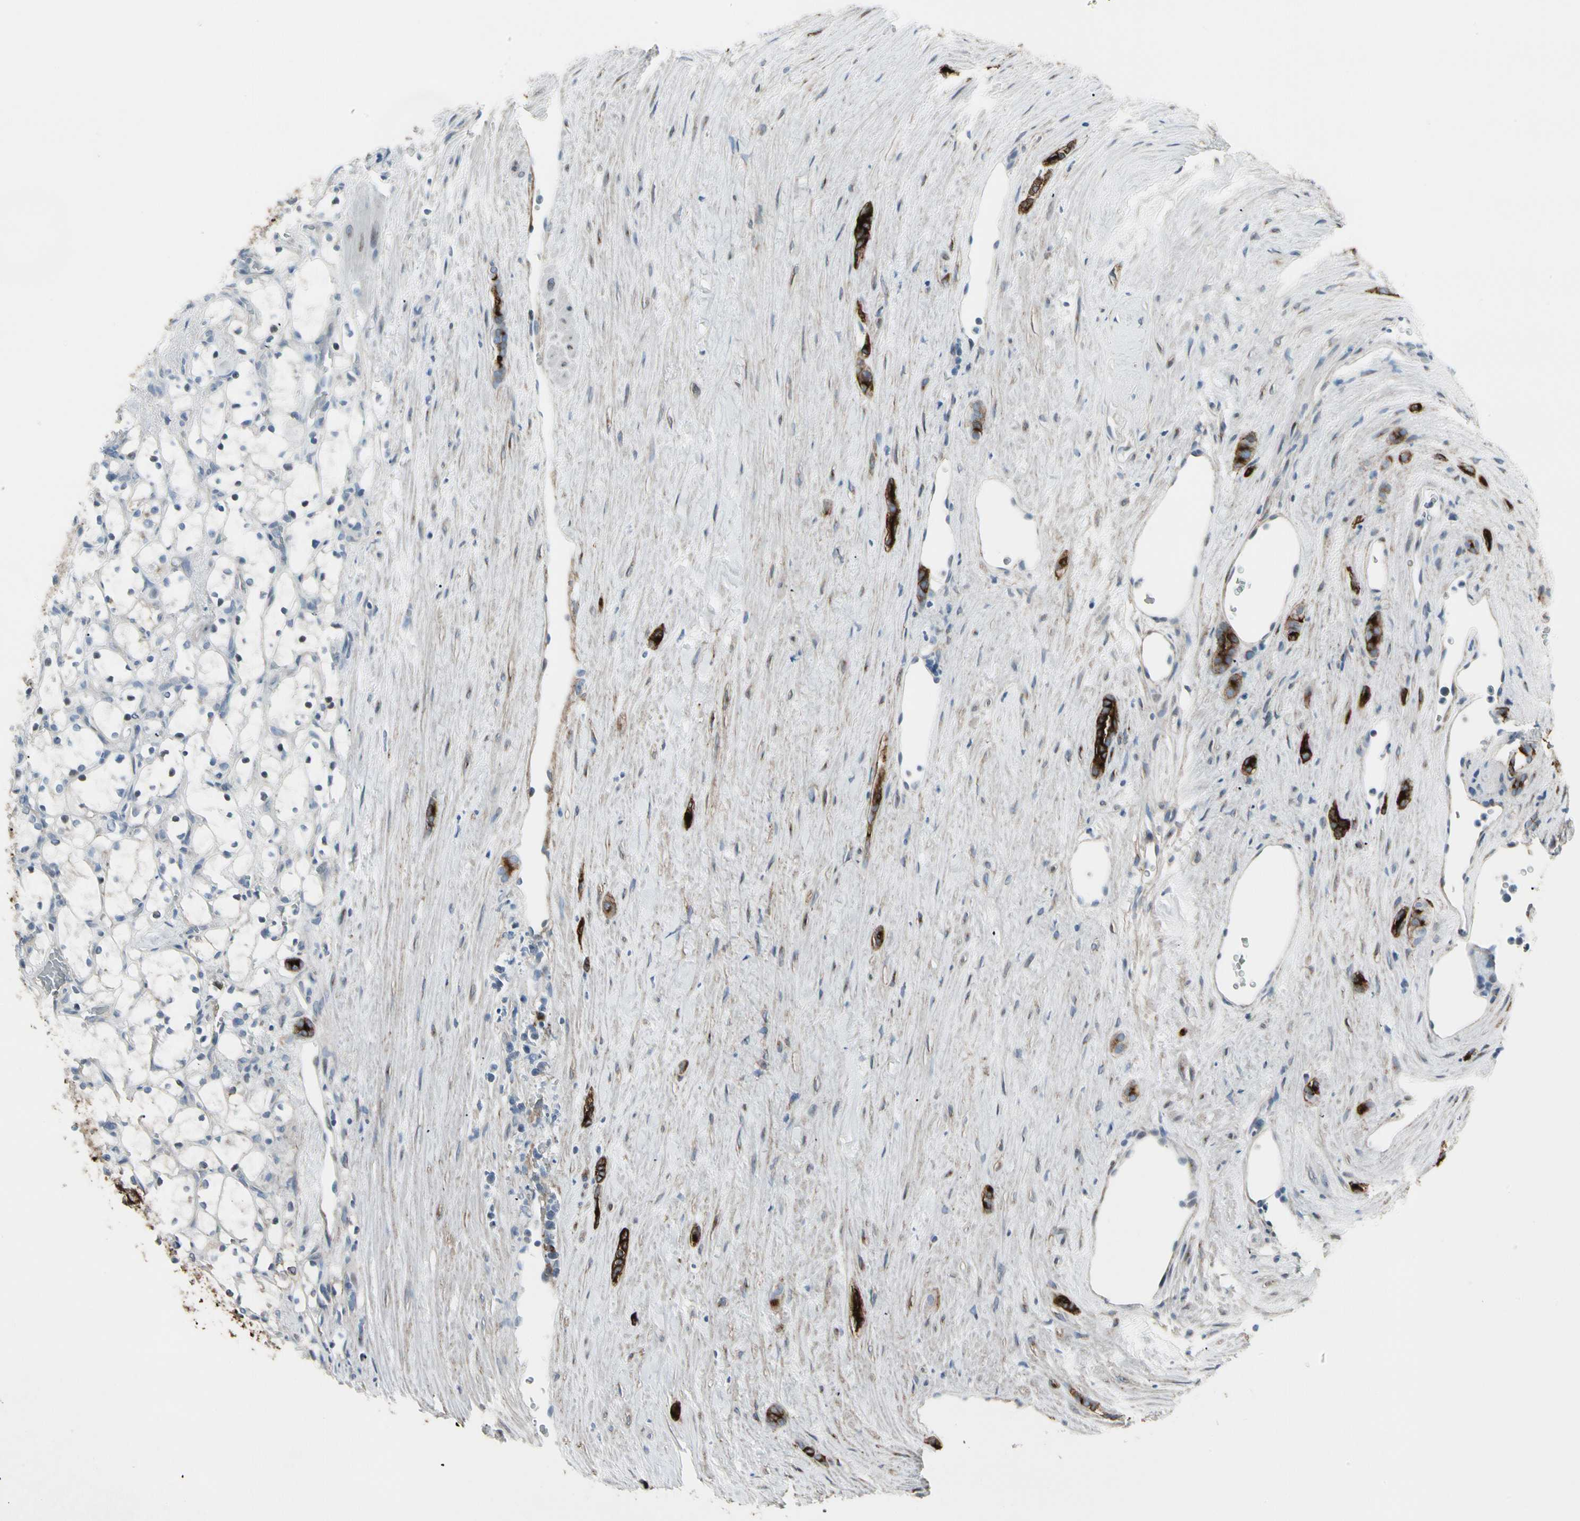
{"staining": {"intensity": "strong", "quantity": "<25%", "location": "cytoplasmic/membranous"}, "tissue": "renal cancer", "cell_type": "Tumor cells", "image_type": "cancer", "snomed": [{"axis": "morphology", "description": "Adenocarcinoma, NOS"}, {"axis": "topography", "description": "Kidney"}], "caption": "Immunohistochemical staining of human renal cancer reveals strong cytoplasmic/membranous protein positivity in about <25% of tumor cells.", "gene": "PIGR", "patient": {"sex": "female", "age": 69}}